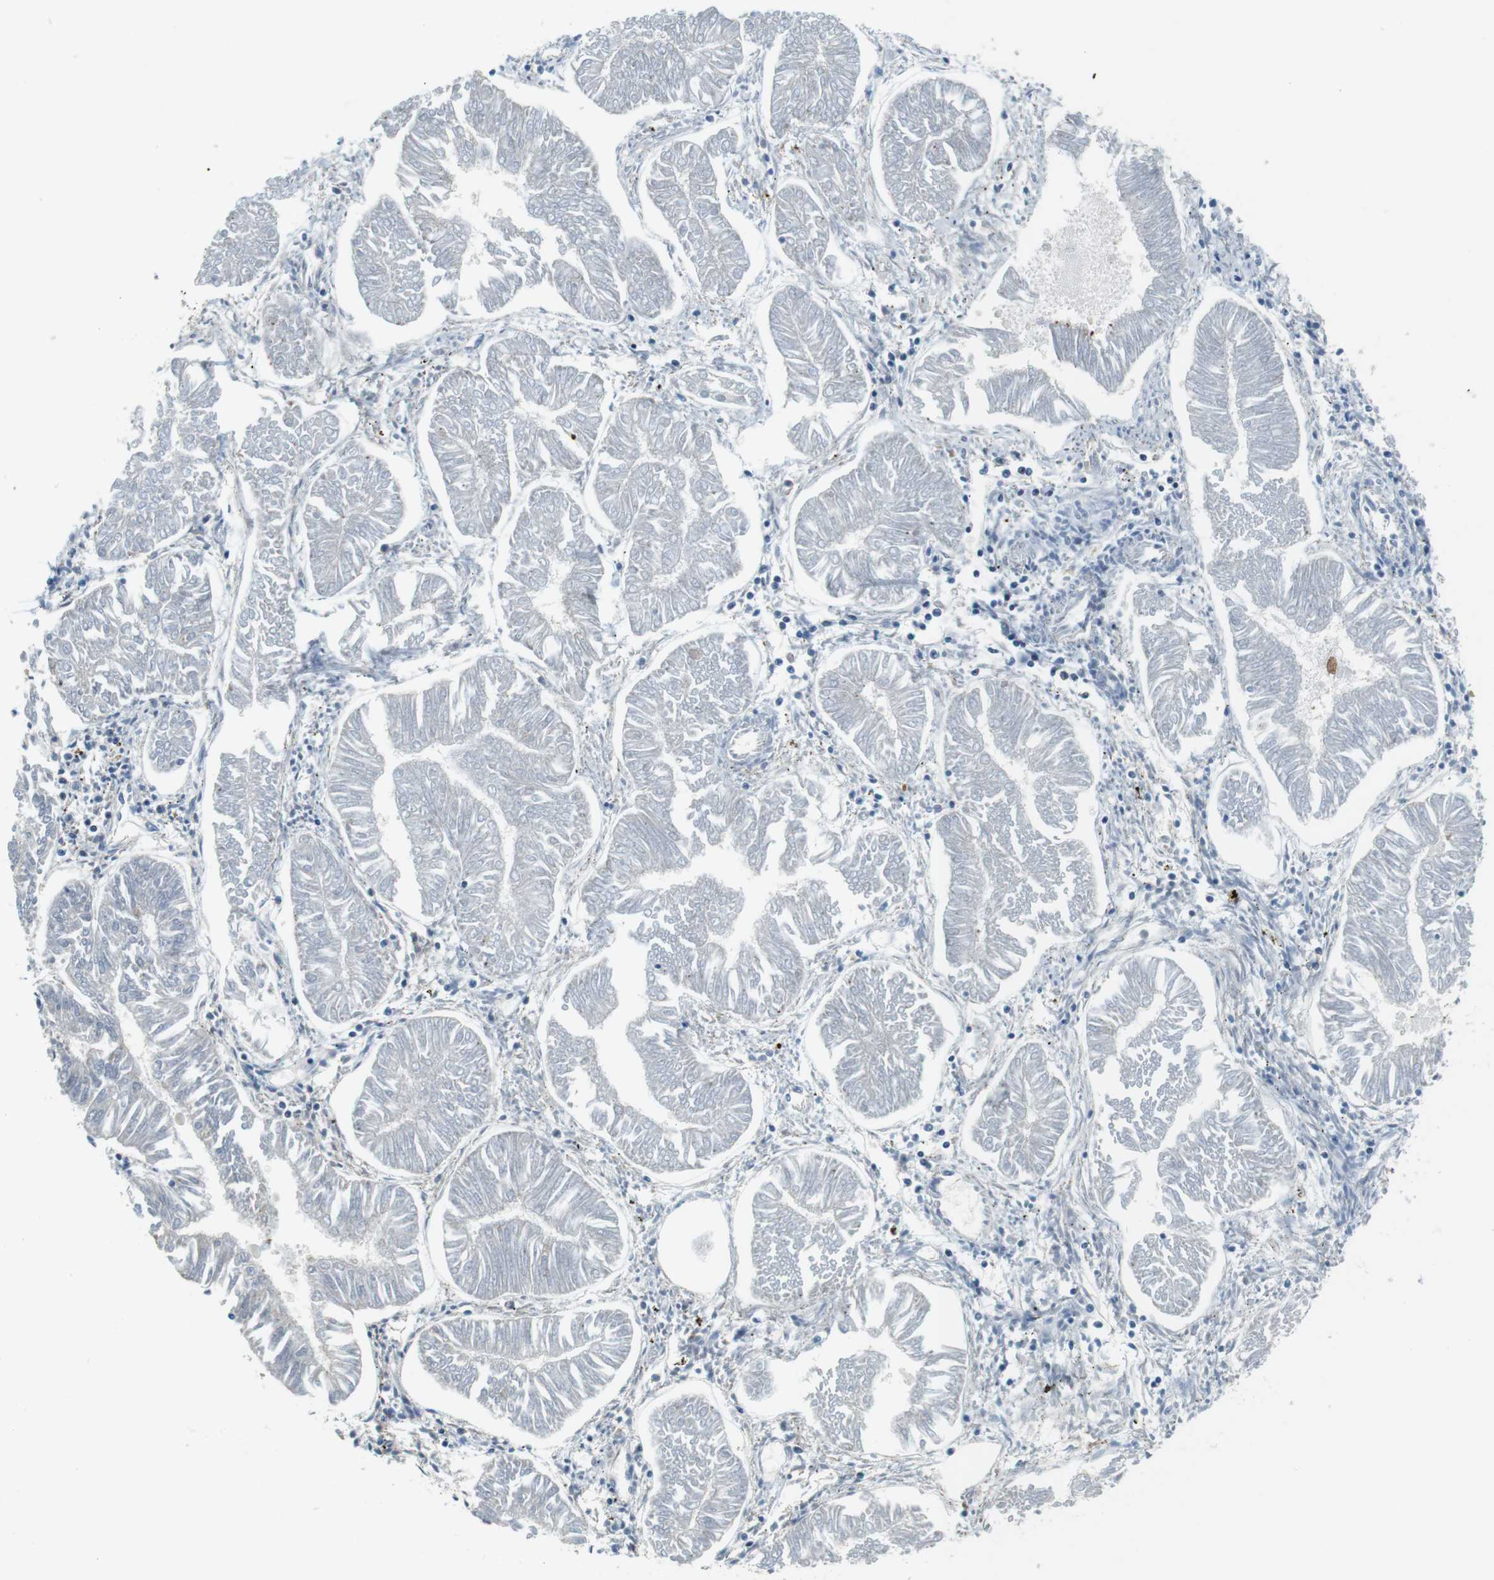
{"staining": {"intensity": "negative", "quantity": "none", "location": "none"}, "tissue": "endometrial cancer", "cell_type": "Tumor cells", "image_type": "cancer", "snomed": [{"axis": "morphology", "description": "Adenocarcinoma, NOS"}, {"axis": "topography", "description": "Endometrium"}], "caption": "Immunohistochemistry micrograph of human adenocarcinoma (endometrial) stained for a protein (brown), which exhibits no staining in tumor cells.", "gene": "RNF38", "patient": {"sex": "female", "age": 53}}